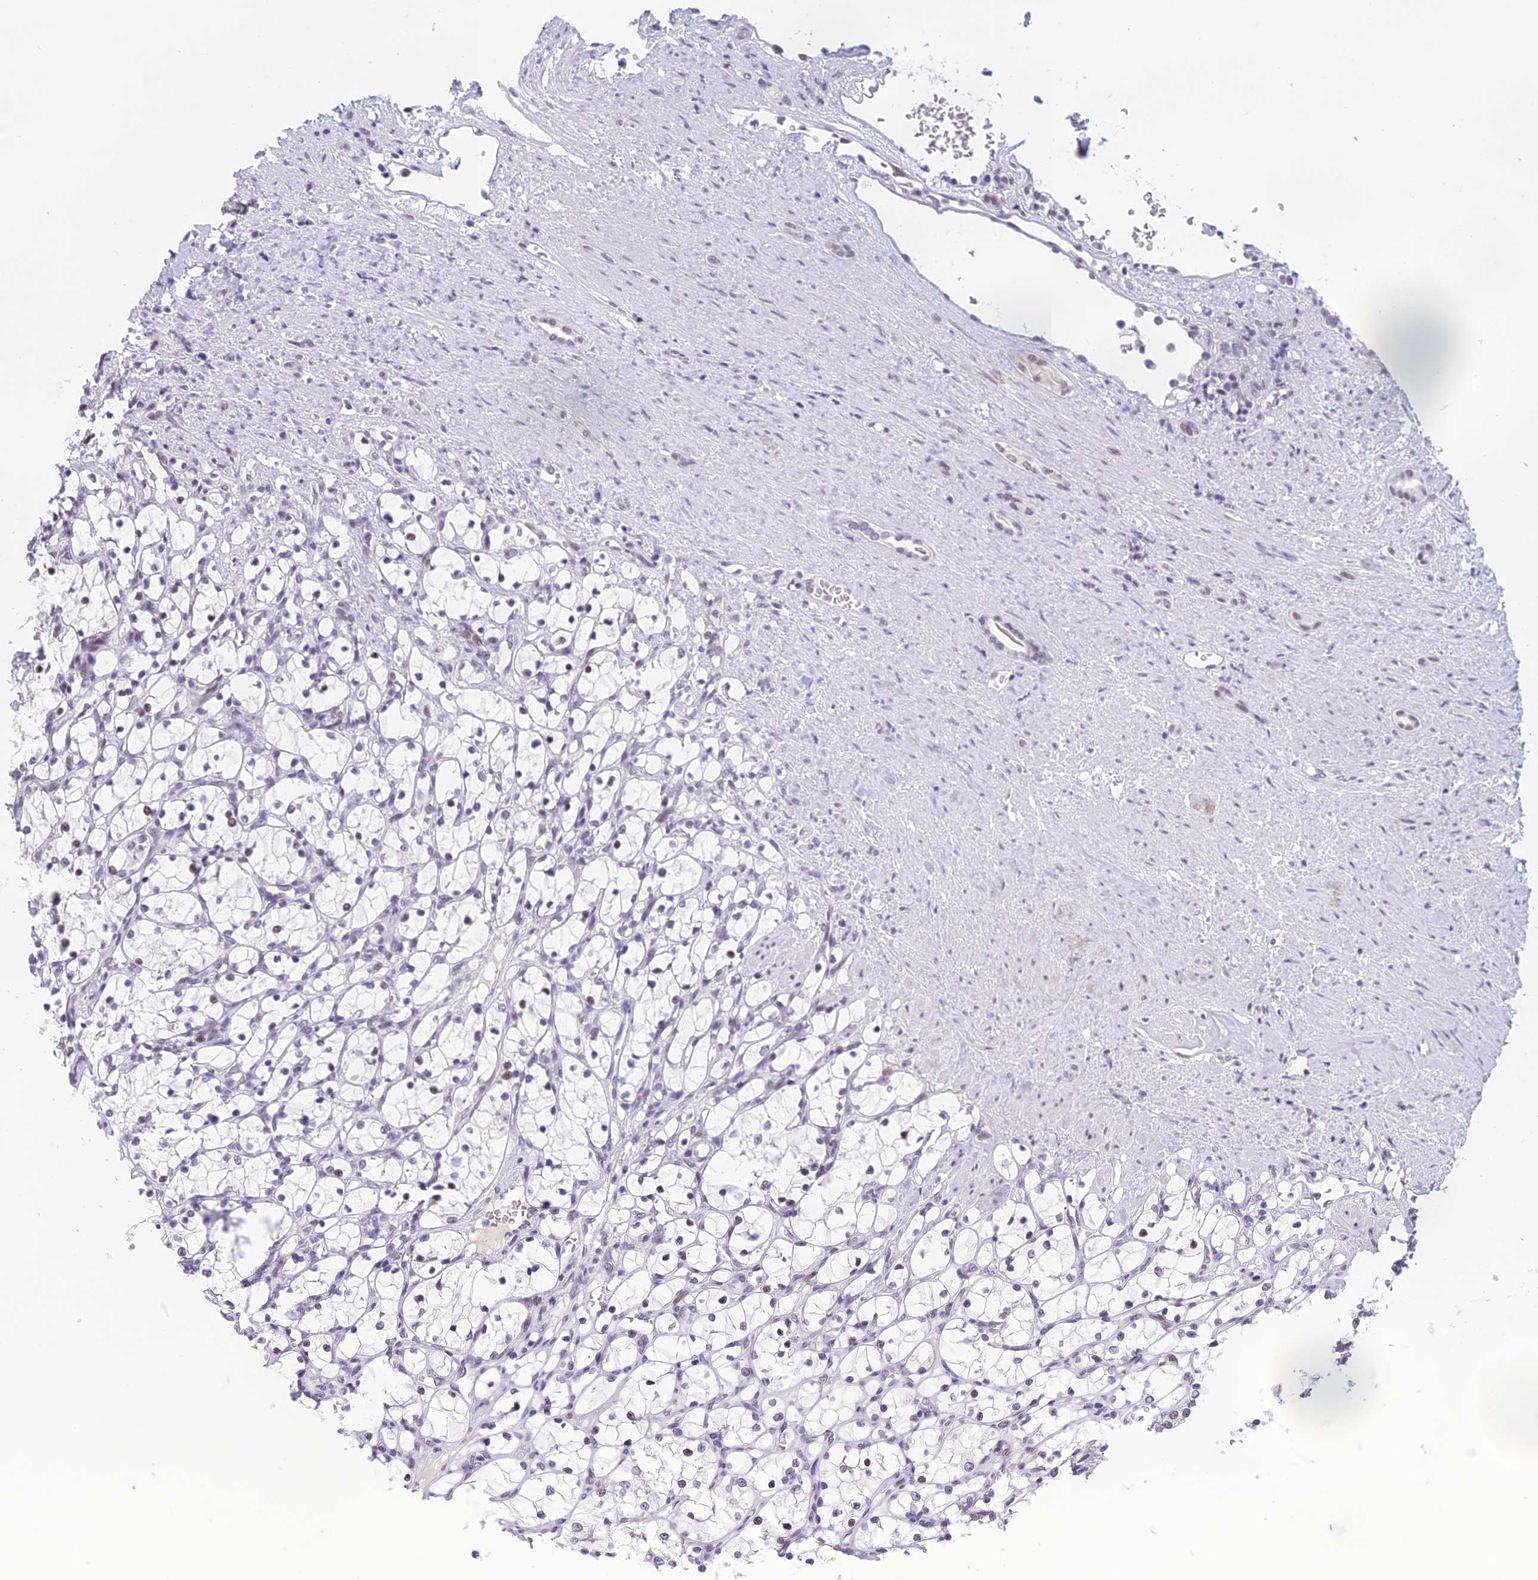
{"staining": {"intensity": "negative", "quantity": "none", "location": "none"}, "tissue": "renal cancer", "cell_type": "Tumor cells", "image_type": "cancer", "snomed": [{"axis": "morphology", "description": "Adenocarcinoma, NOS"}, {"axis": "topography", "description": "Kidney"}], "caption": "IHC histopathology image of neoplastic tissue: human renal adenocarcinoma stained with DAB demonstrates no significant protein positivity in tumor cells.", "gene": "RGS17", "patient": {"sex": "female", "age": 69}}